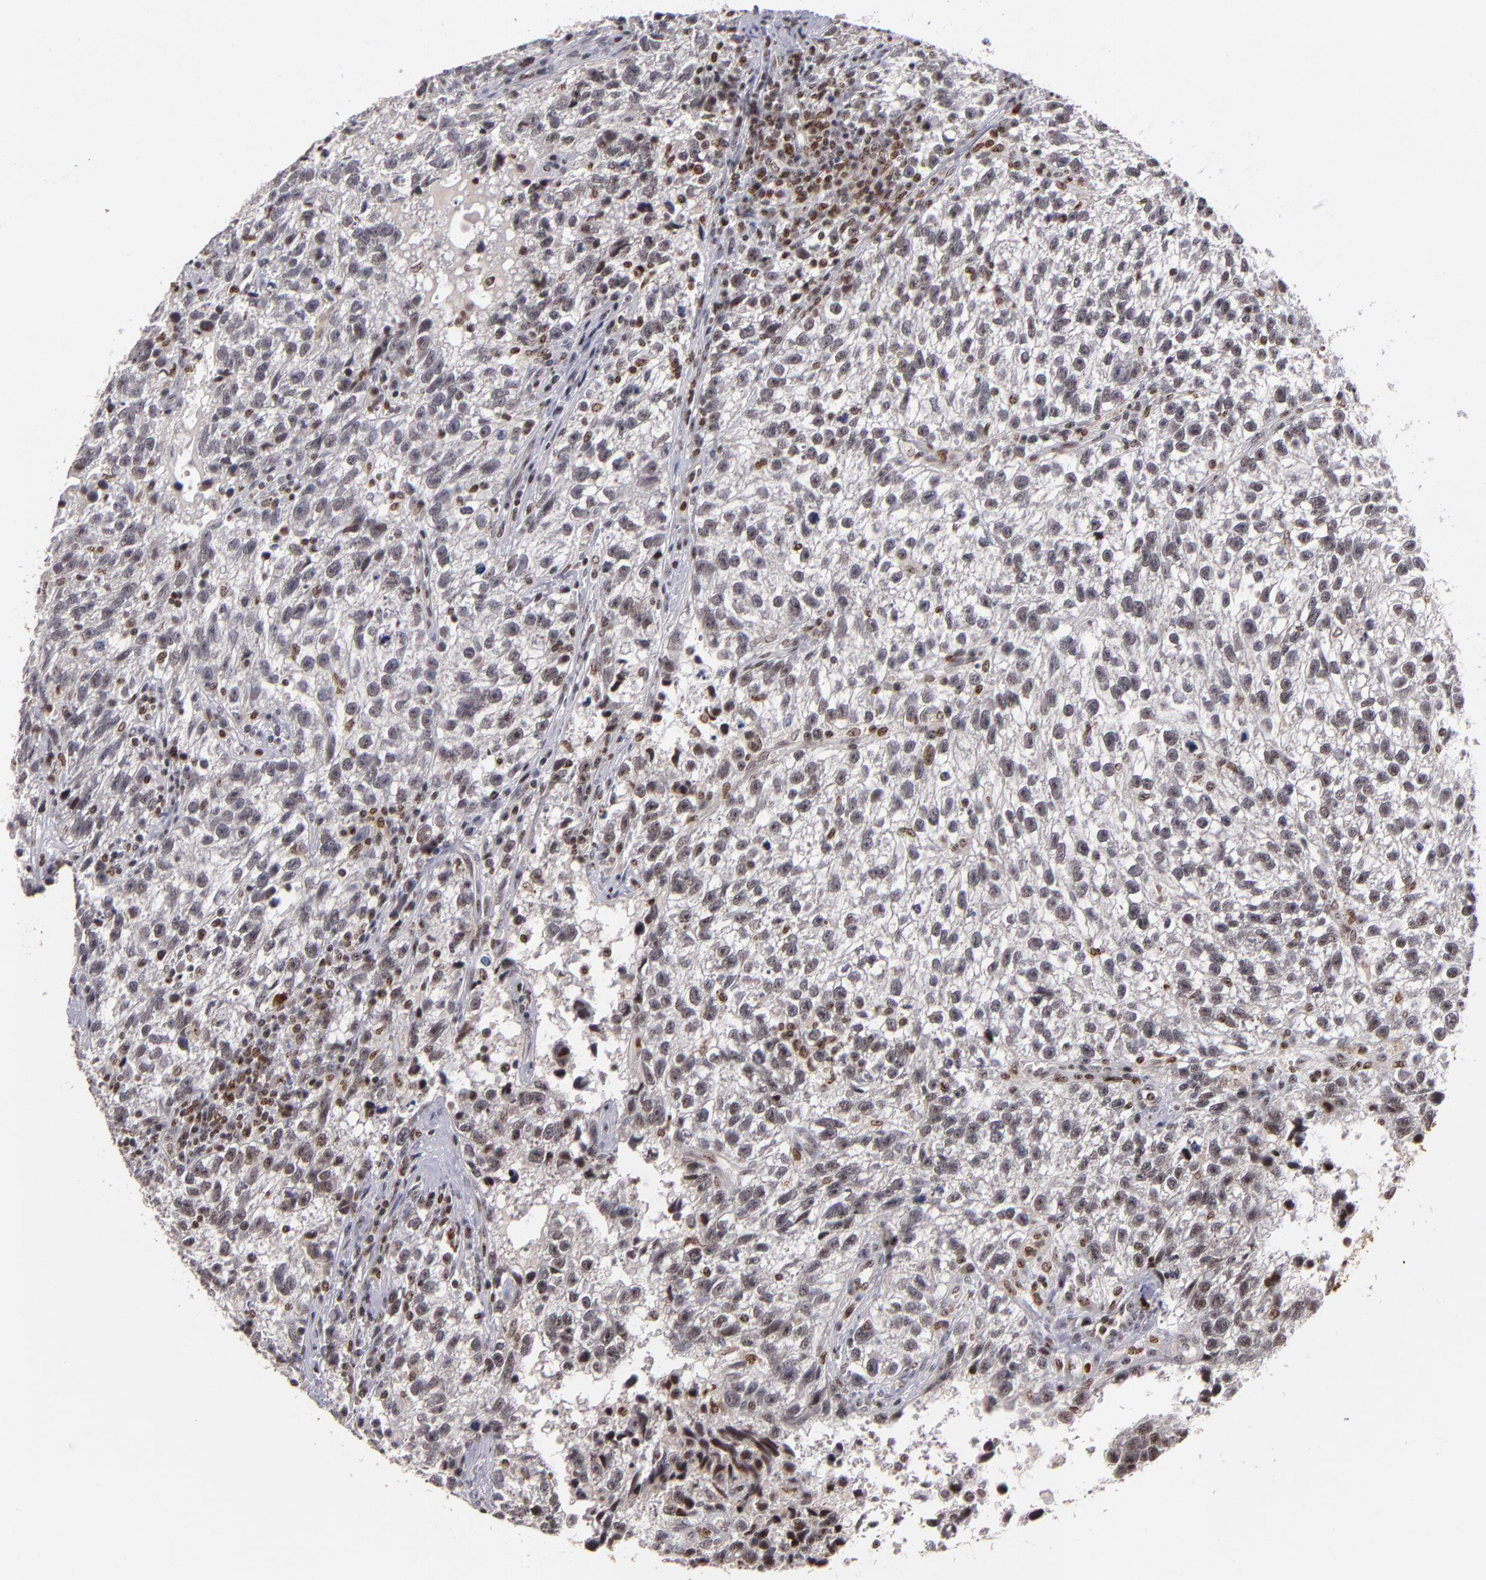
{"staining": {"intensity": "weak", "quantity": "25%-75%", "location": "cytoplasmic/membranous,nuclear"}, "tissue": "testis cancer", "cell_type": "Tumor cells", "image_type": "cancer", "snomed": [{"axis": "morphology", "description": "Seminoma, NOS"}, {"axis": "topography", "description": "Testis"}], "caption": "This is an image of immunohistochemistry staining of testis seminoma, which shows weak expression in the cytoplasmic/membranous and nuclear of tumor cells.", "gene": "PCNX4", "patient": {"sex": "male", "age": 38}}